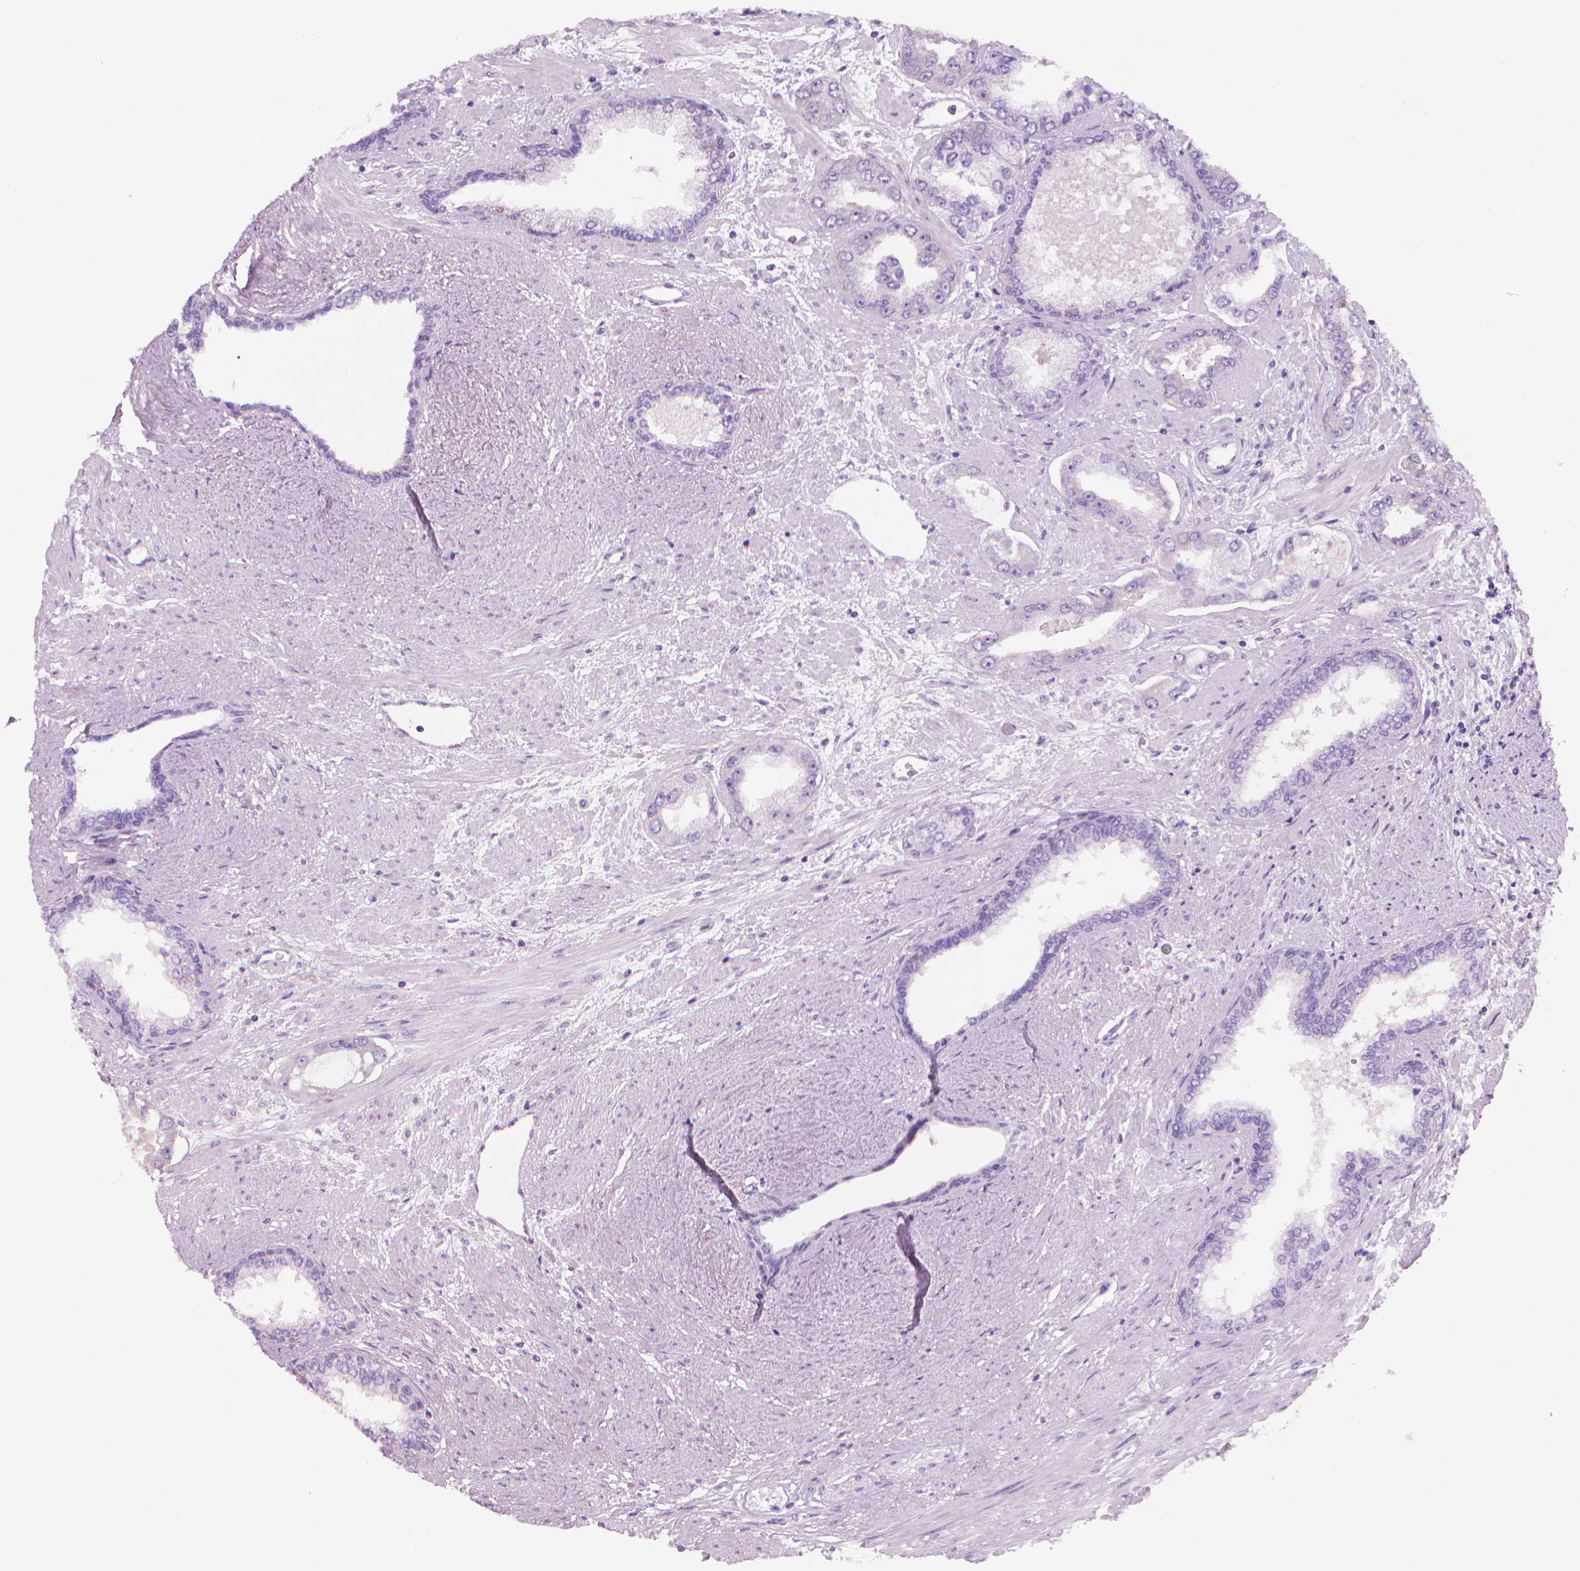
{"staining": {"intensity": "negative", "quantity": "none", "location": "none"}, "tissue": "prostate cancer", "cell_type": "Tumor cells", "image_type": "cancer", "snomed": [{"axis": "morphology", "description": "Adenocarcinoma, Low grade"}, {"axis": "topography", "description": "Prostate"}], "caption": "High power microscopy photomicrograph of an IHC micrograph of prostate cancer (adenocarcinoma (low-grade)), revealing no significant expression in tumor cells.", "gene": "ENSG00000187186", "patient": {"sex": "male", "age": 60}}